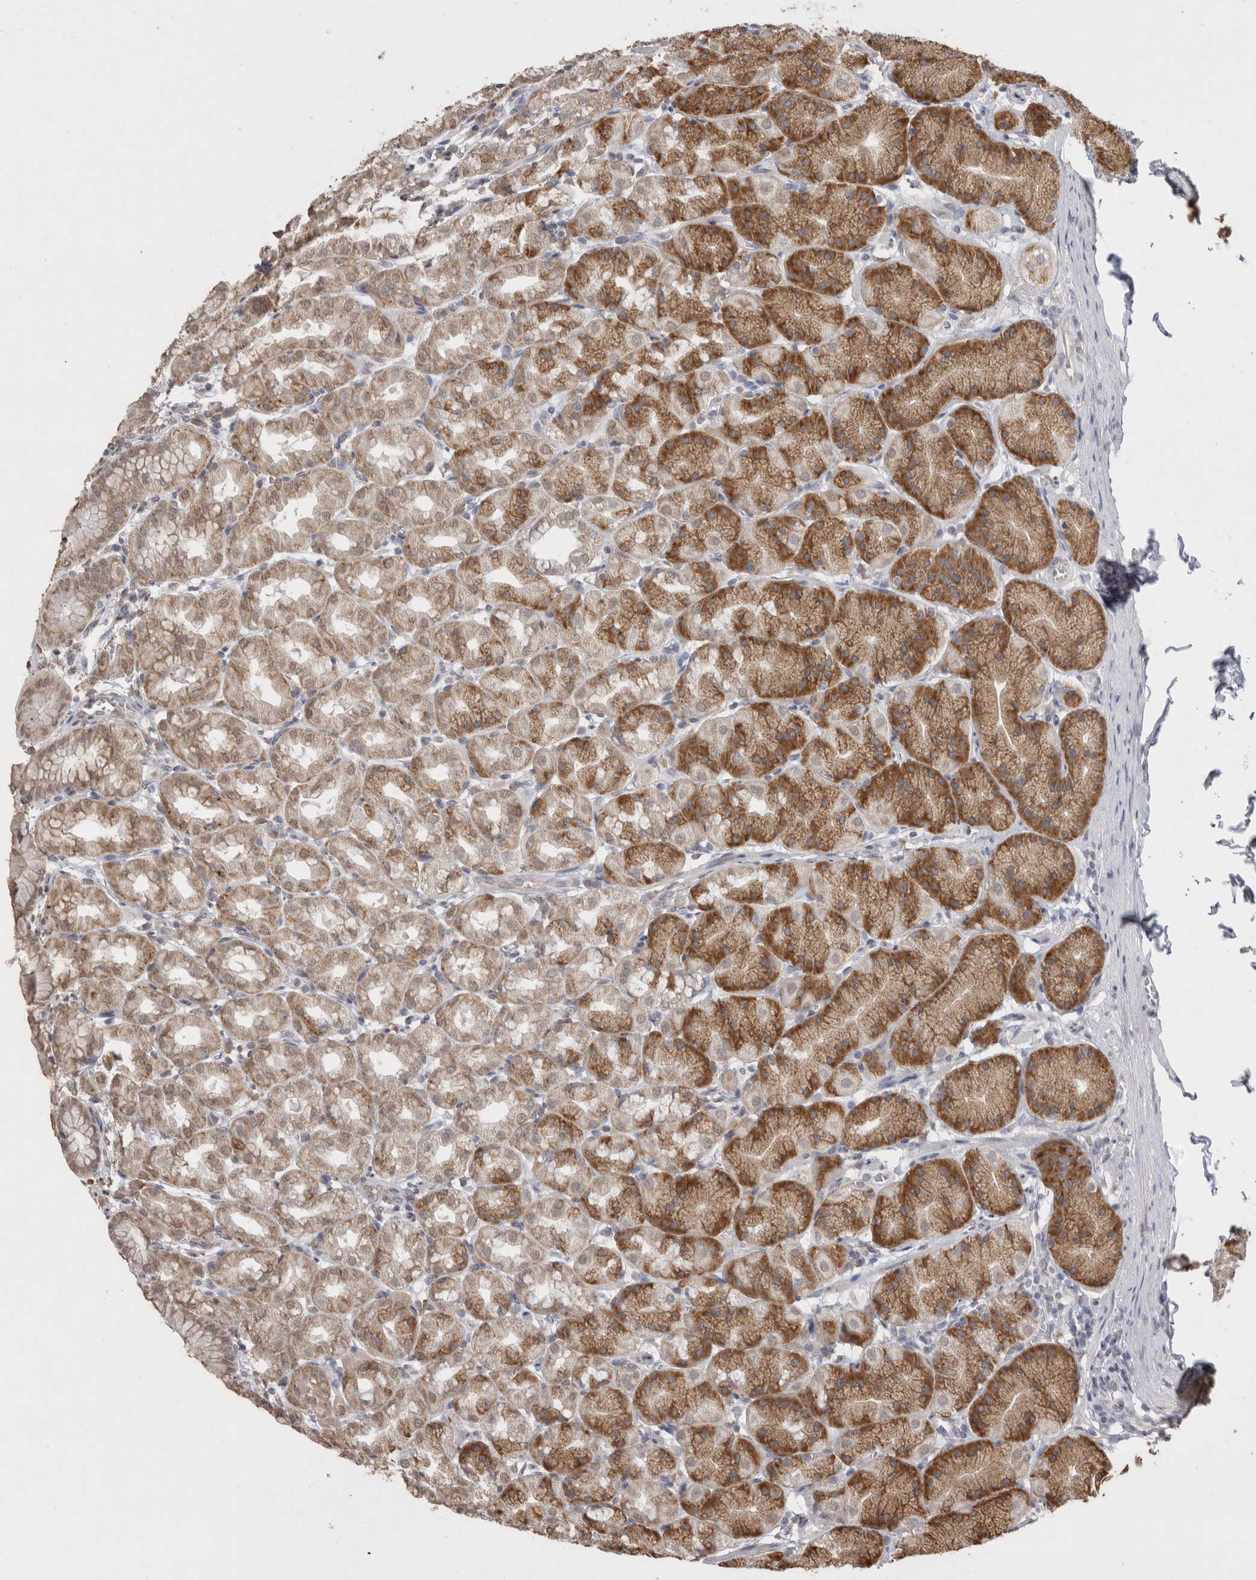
{"staining": {"intensity": "moderate", "quantity": ">75%", "location": "cytoplasmic/membranous"}, "tissue": "stomach", "cell_type": "Glandular cells", "image_type": "normal", "snomed": [{"axis": "morphology", "description": "Normal tissue, NOS"}, {"axis": "topography", "description": "Stomach"}], "caption": "About >75% of glandular cells in normal stomach display moderate cytoplasmic/membranous protein positivity as visualized by brown immunohistochemical staining.", "gene": "NOMO1", "patient": {"sex": "male", "age": 42}}